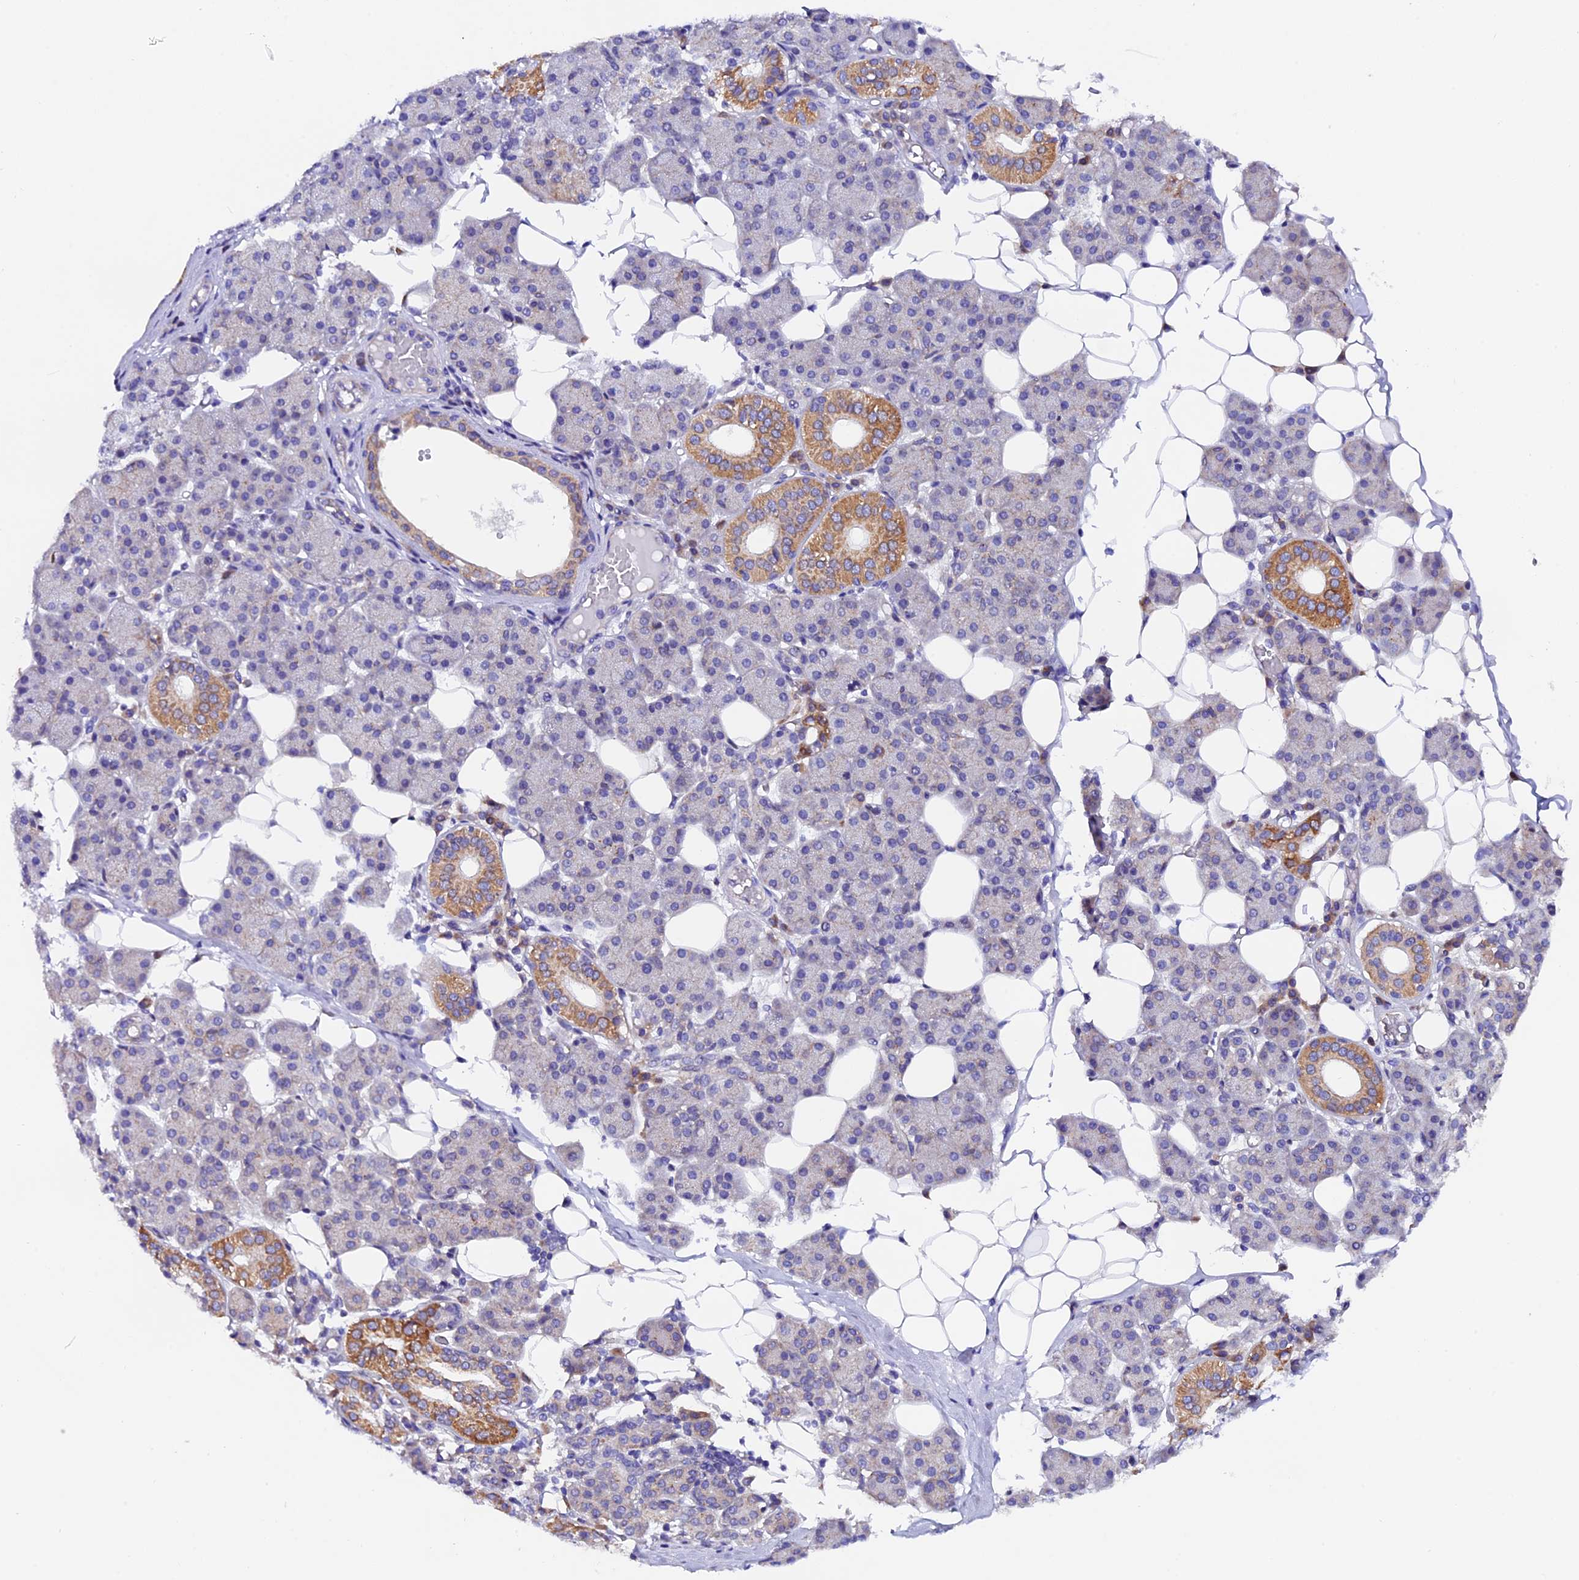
{"staining": {"intensity": "moderate", "quantity": "<25%", "location": "cytoplasmic/membranous"}, "tissue": "salivary gland", "cell_type": "Glandular cells", "image_type": "normal", "snomed": [{"axis": "morphology", "description": "Normal tissue, NOS"}, {"axis": "topography", "description": "Salivary gland"}], "caption": "Immunohistochemical staining of unremarkable salivary gland displays moderate cytoplasmic/membranous protein staining in about <25% of glandular cells.", "gene": "COMTD1", "patient": {"sex": "female", "age": 33}}